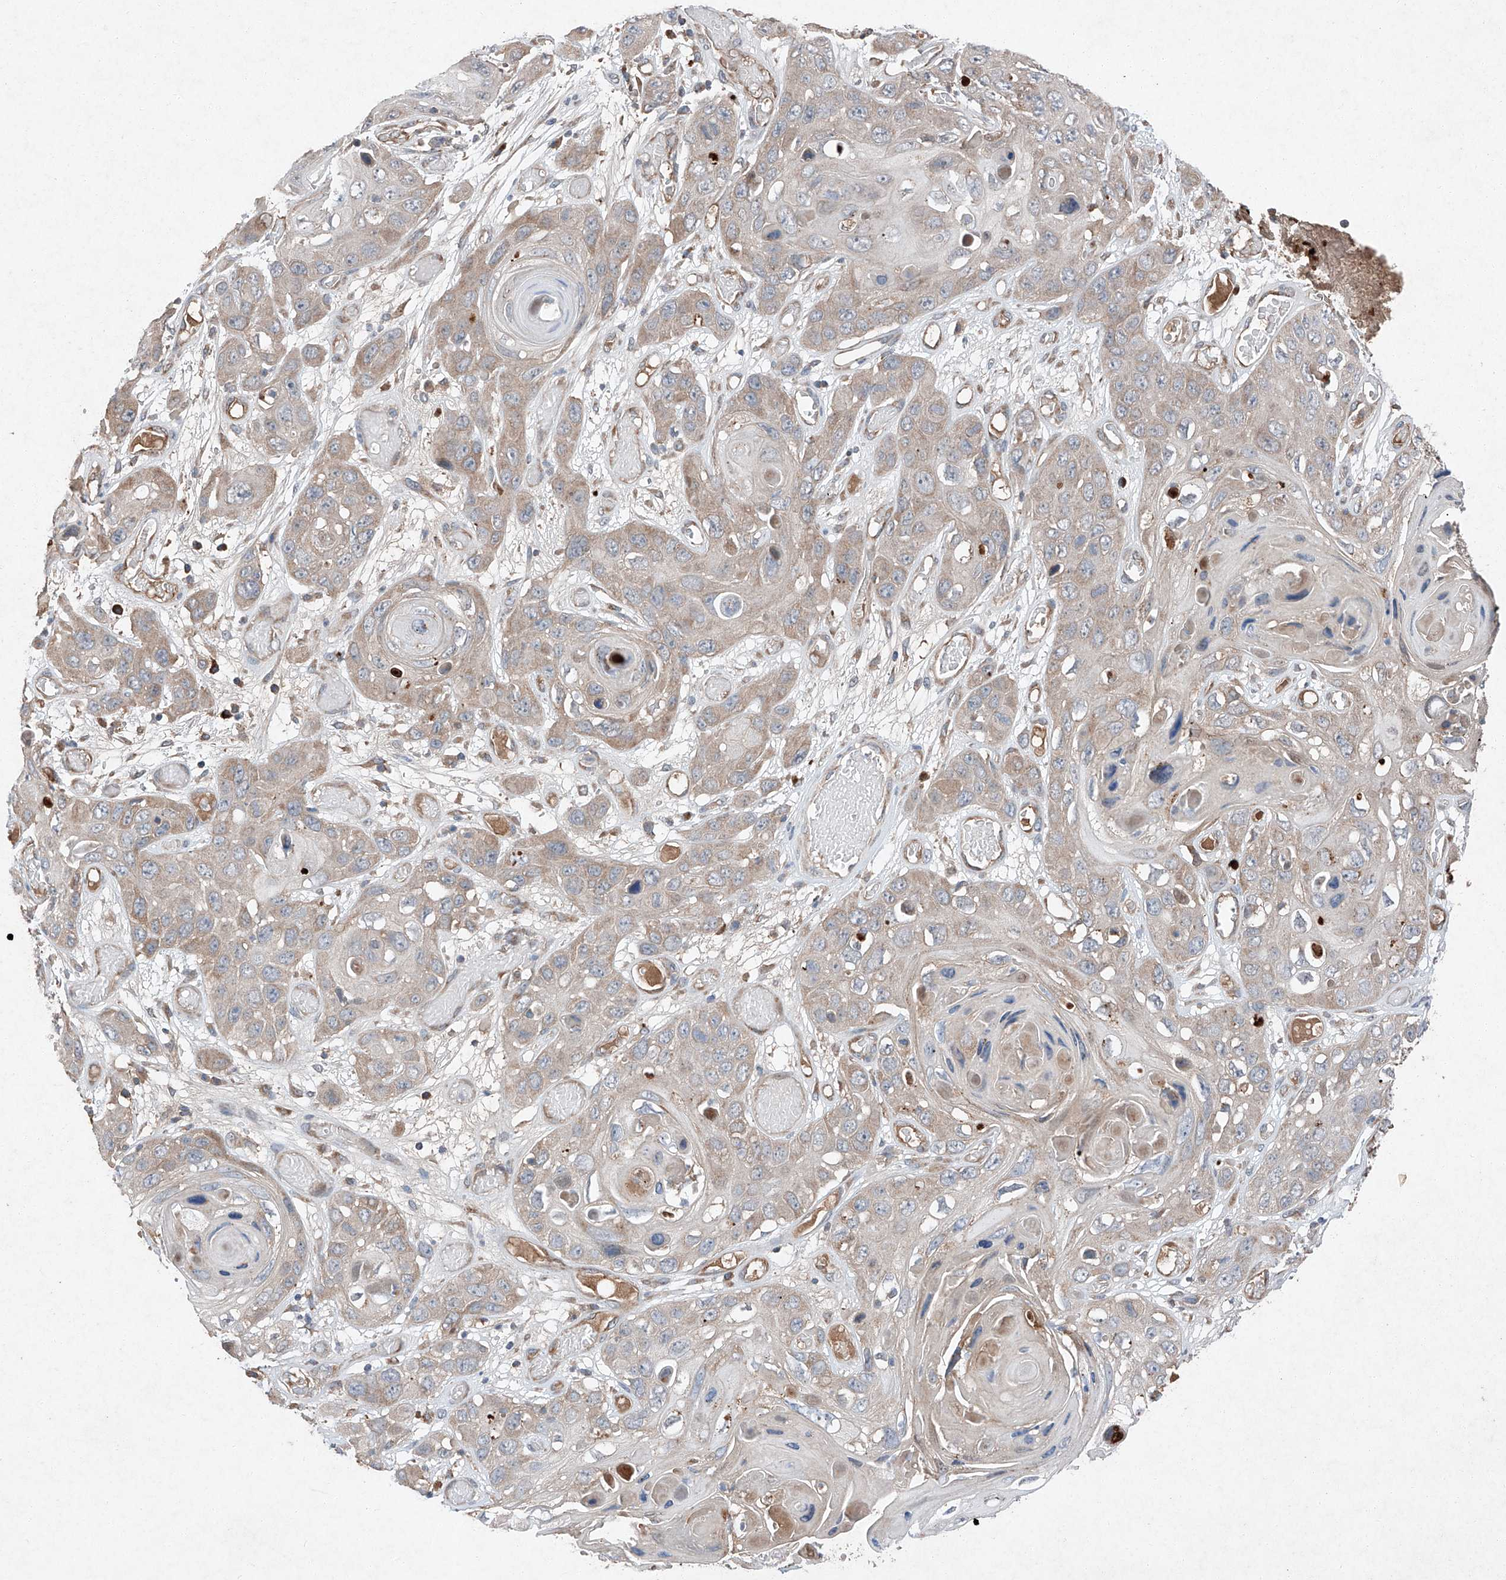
{"staining": {"intensity": "weak", "quantity": "25%-75%", "location": "cytoplasmic/membranous"}, "tissue": "skin cancer", "cell_type": "Tumor cells", "image_type": "cancer", "snomed": [{"axis": "morphology", "description": "Squamous cell carcinoma, NOS"}, {"axis": "topography", "description": "Skin"}], "caption": "IHC of human squamous cell carcinoma (skin) shows low levels of weak cytoplasmic/membranous staining in approximately 25%-75% of tumor cells.", "gene": "RUSC1", "patient": {"sex": "male", "age": 55}}